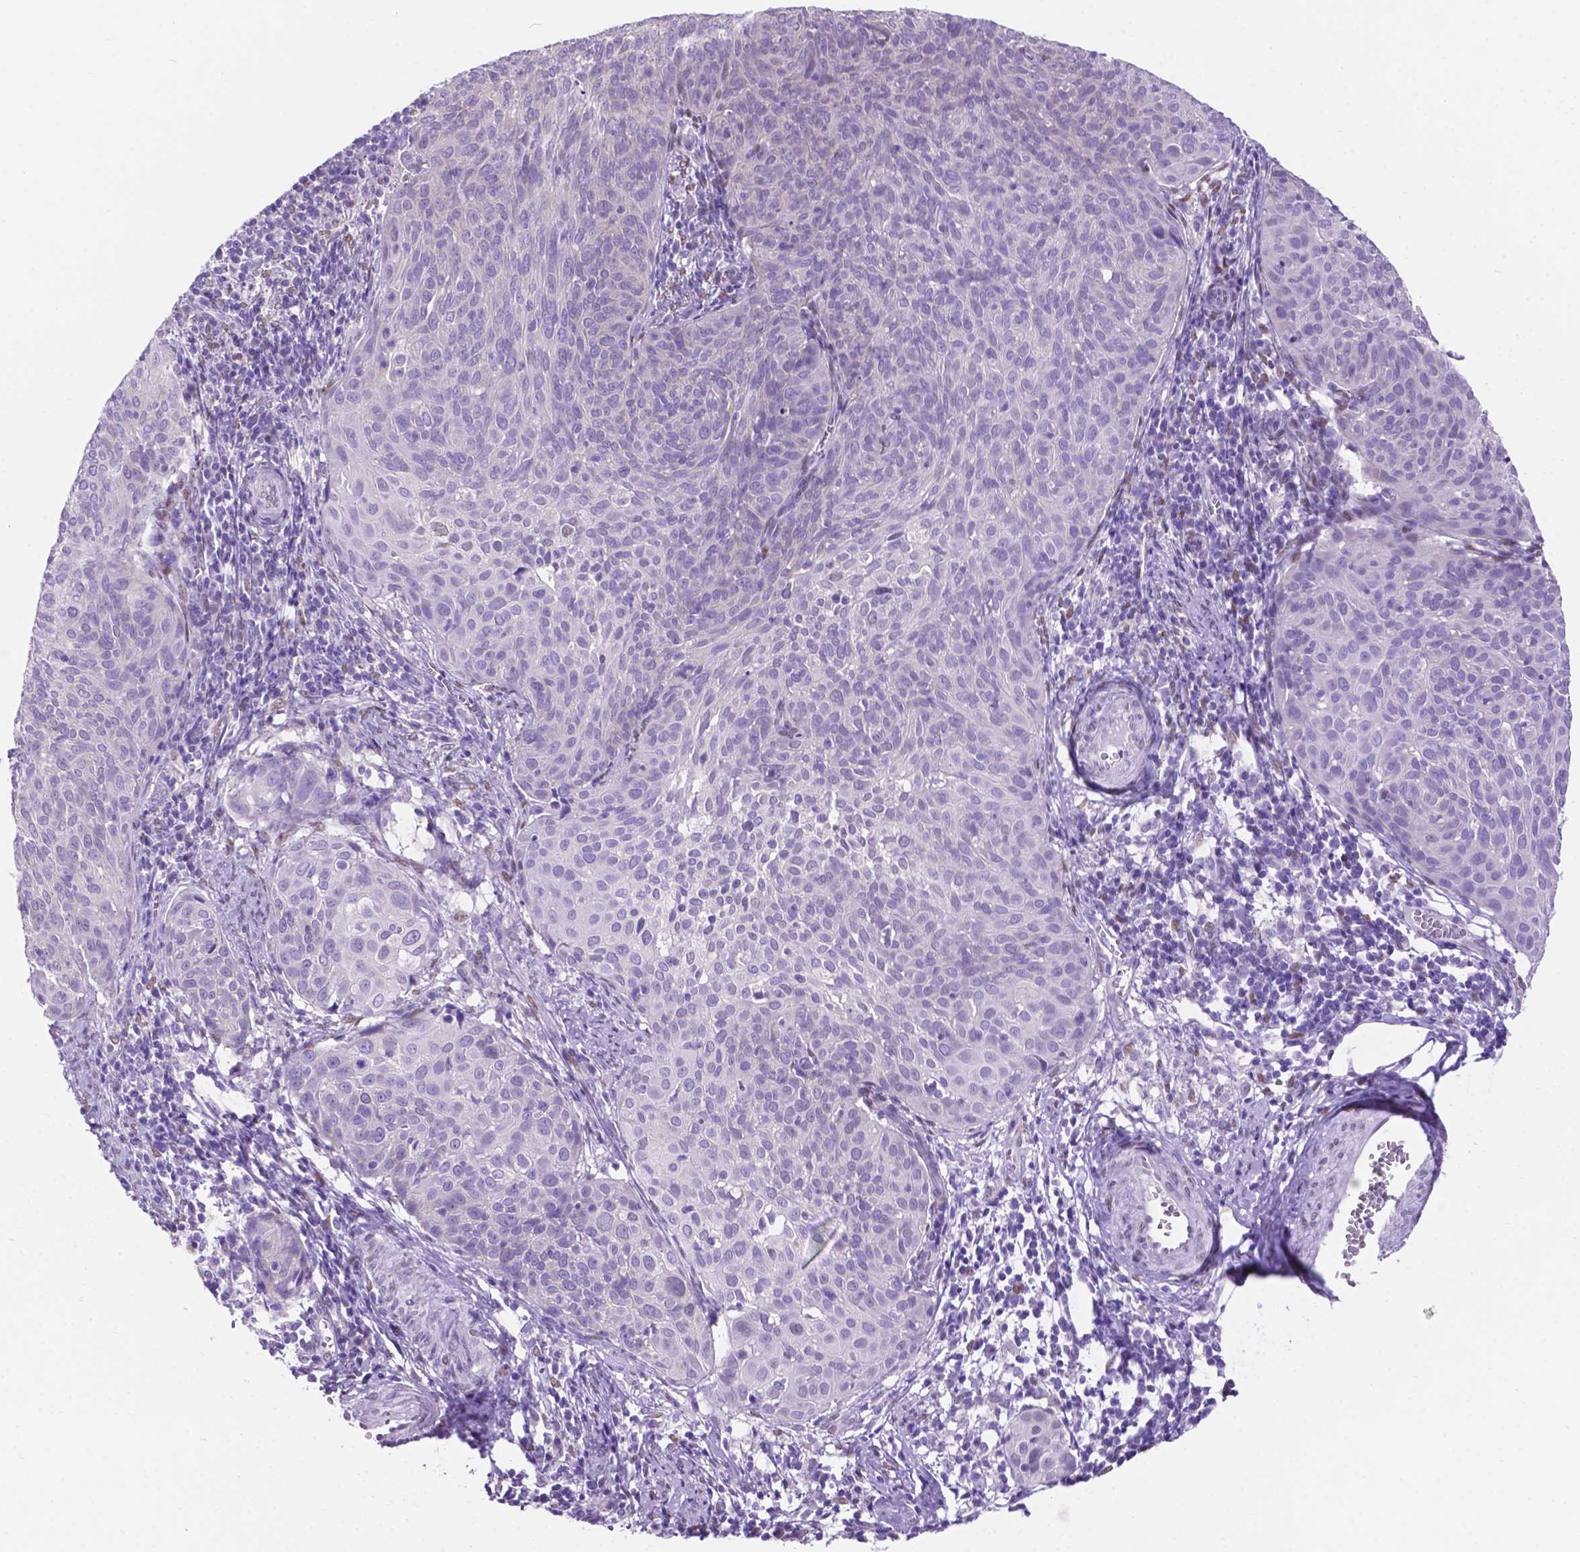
{"staining": {"intensity": "negative", "quantity": "none", "location": "none"}, "tissue": "cervical cancer", "cell_type": "Tumor cells", "image_type": "cancer", "snomed": [{"axis": "morphology", "description": "Squamous cell carcinoma, NOS"}, {"axis": "topography", "description": "Cervix"}], "caption": "This is an IHC image of human cervical squamous cell carcinoma. There is no expression in tumor cells.", "gene": "TMEM210", "patient": {"sex": "female", "age": 39}}